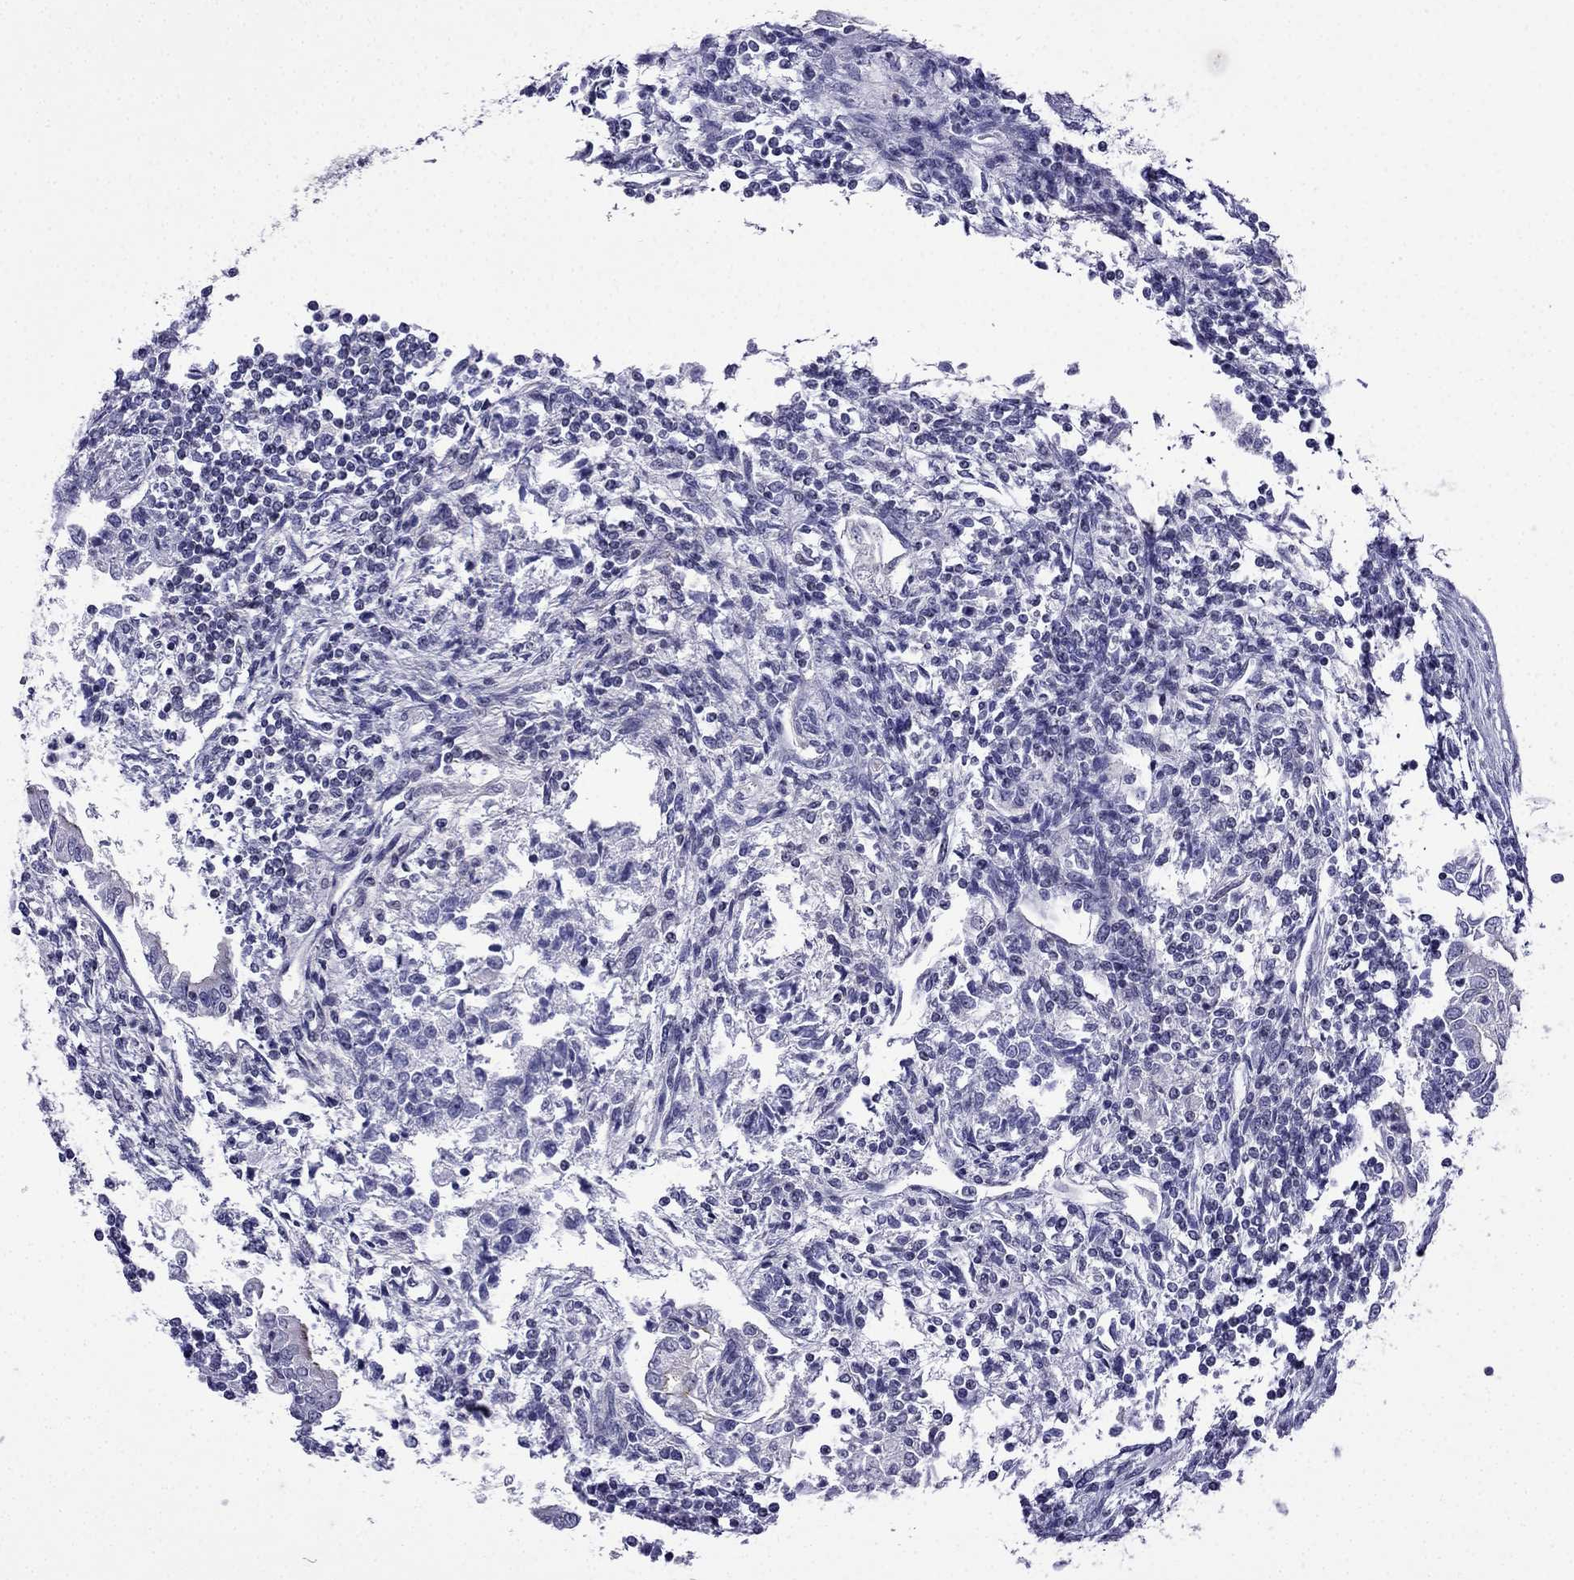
{"staining": {"intensity": "negative", "quantity": "none", "location": "none"}, "tissue": "testis cancer", "cell_type": "Tumor cells", "image_type": "cancer", "snomed": [{"axis": "morphology", "description": "Carcinoma, Embryonal, NOS"}, {"axis": "topography", "description": "Testis"}], "caption": "The histopathology image demonstrates no significant positivity in tumor cells of testis cancer.", "gene": "POM121L12", "patient": {"sex": "male", "age": 37}}